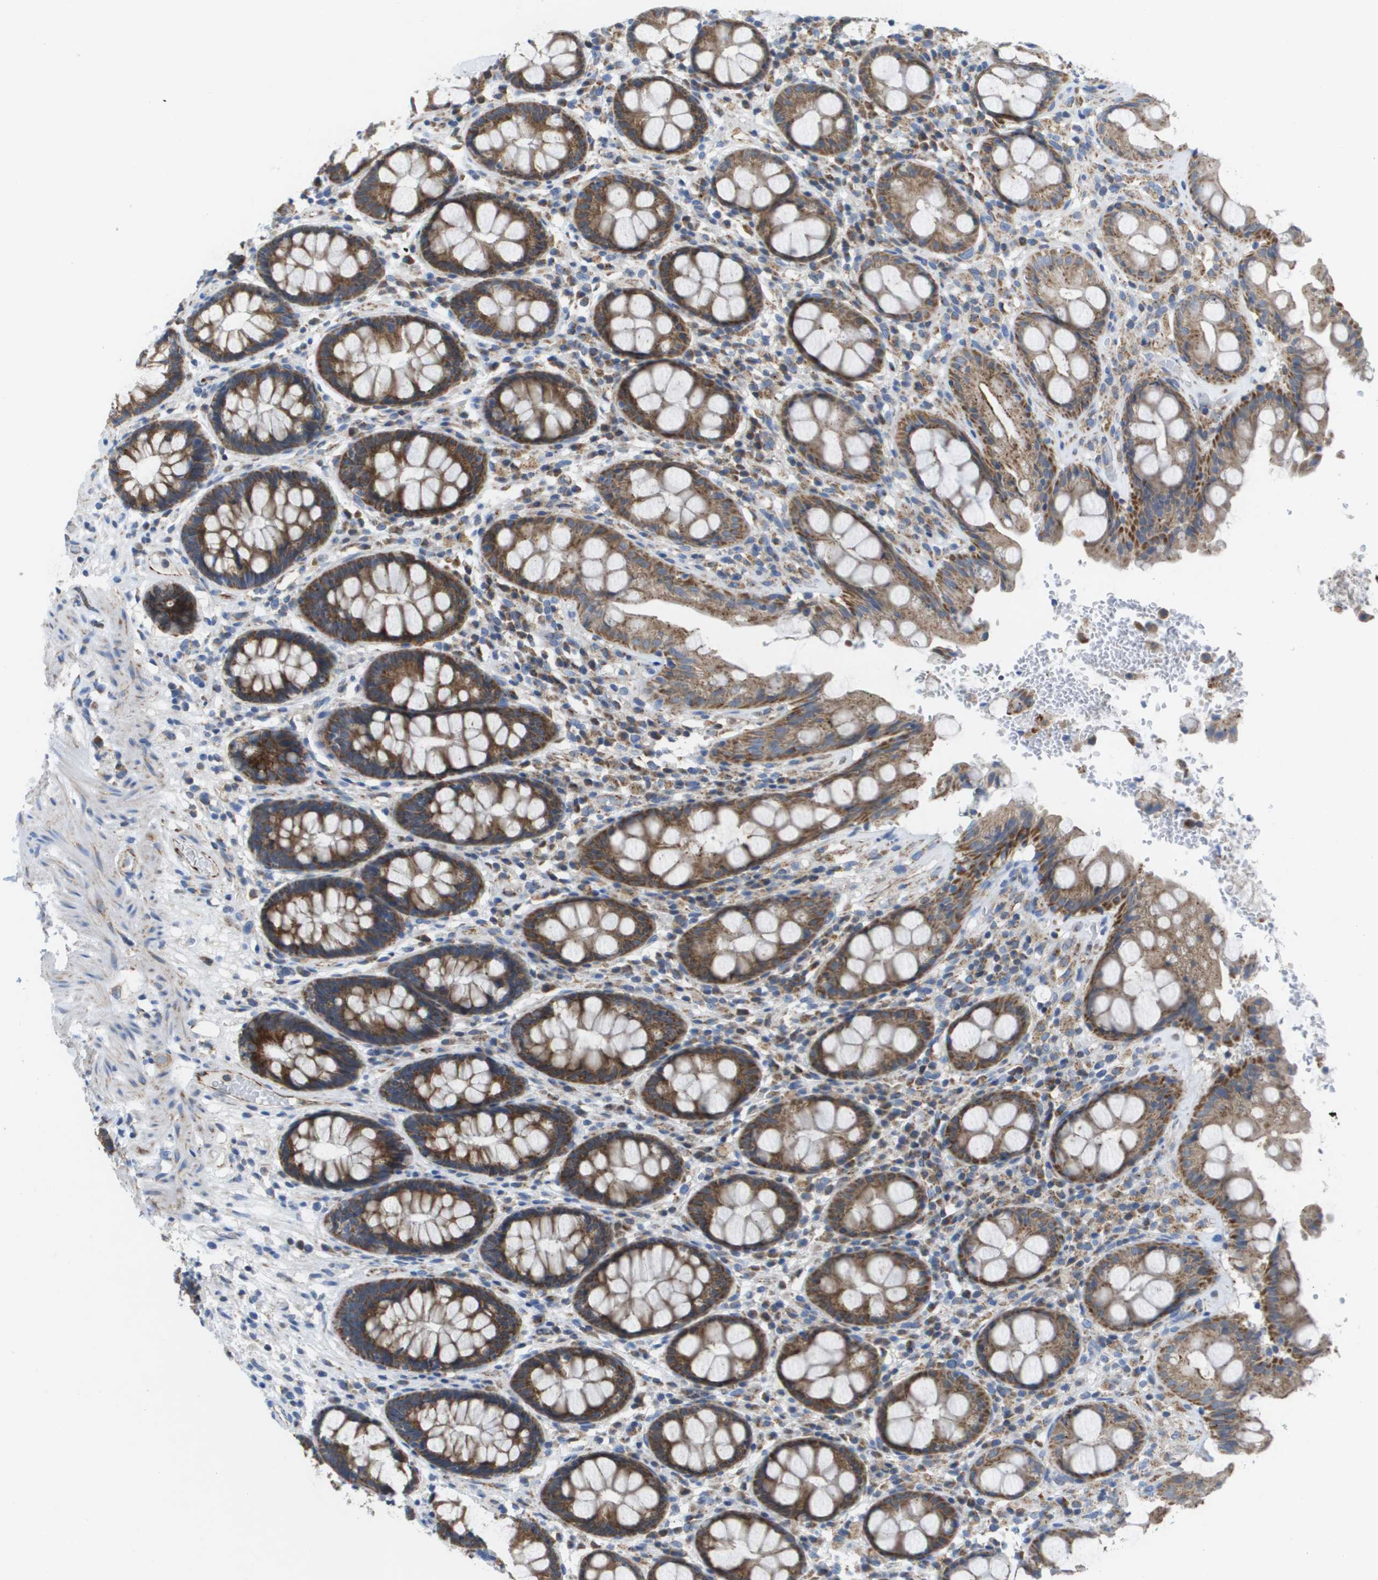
{"staining": {"intensity": "strong", "quantity": ">75%", "location": "cytoplasmic/membranous"}, "tissue": "rectum", "cell_type": "Glandular cells", "image_type": "normal", "snomed": [{"axis": "morphology", "description": "Normal tissue, NOS"}, {"axis": "topography", "description": "Rectum"}], "caption": "This histopathology image exhibits immunohistochemistry (IHC) staining of benign human rectum, with high strong cytoplasmic/membranous positivity in approximately >75% of glandular cells.", "gene": "FIS1", "patient": {"sex": "male", "age": 64}}